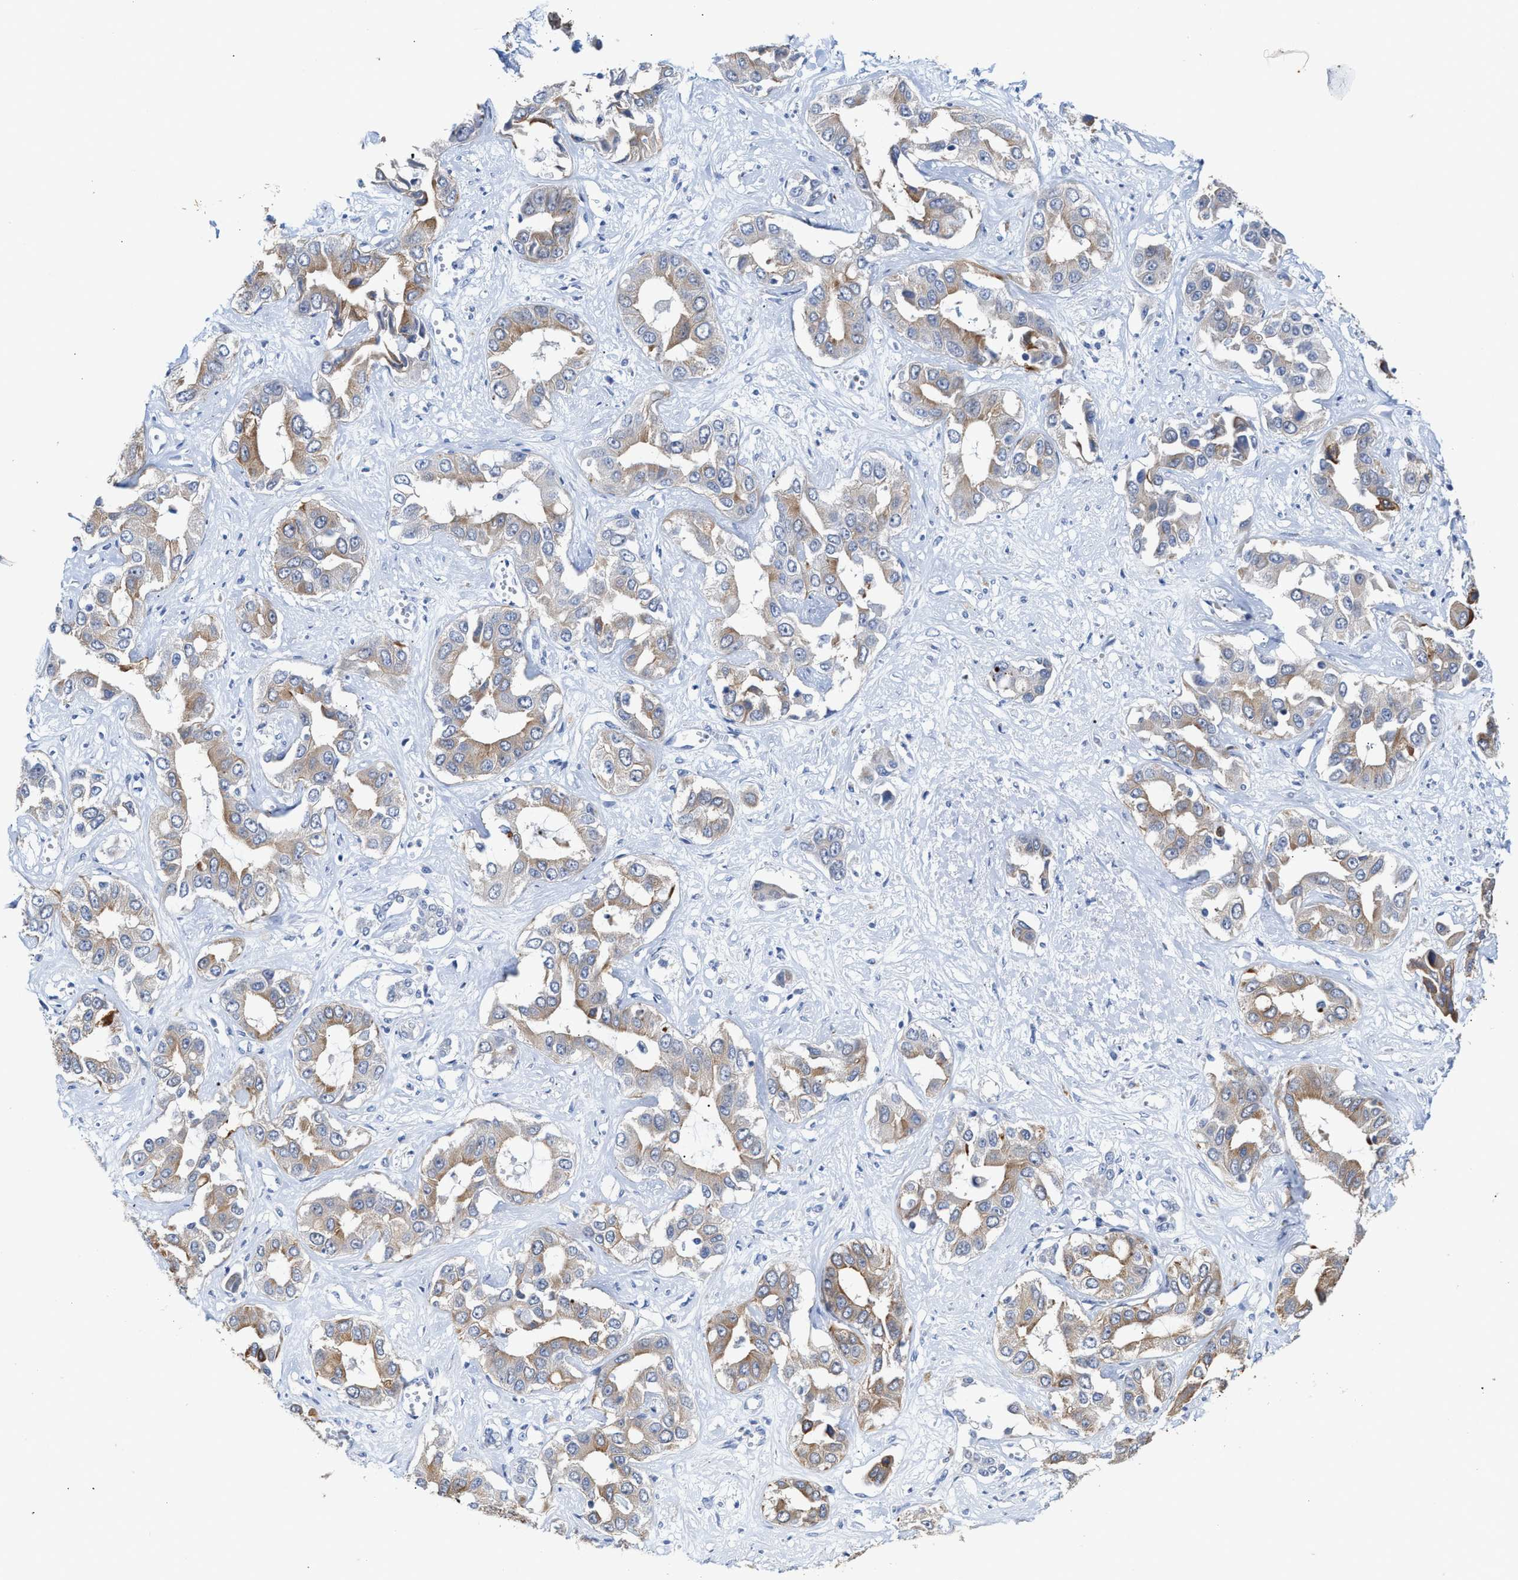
{"staining": {"intensity": "weak", "quantity": "<25%", "location": "cytoplasmic/membranous"}, "tissue": "liver cancer", "cell_type": "Tumor cells", "image_type": "cancer", "snomed": [{"axis": "morphology", "description": "Cholangiocarcinoma"}, {"axis": "topography", "description": "Liver"}], "caption": "Tumor cells show no significant protein positivity in liver cancer. (Immunohistochemistry, brightfield microscopy, high magnification).", "gene": "JAG1", "patient": {"sex": "female", "age": 52}}